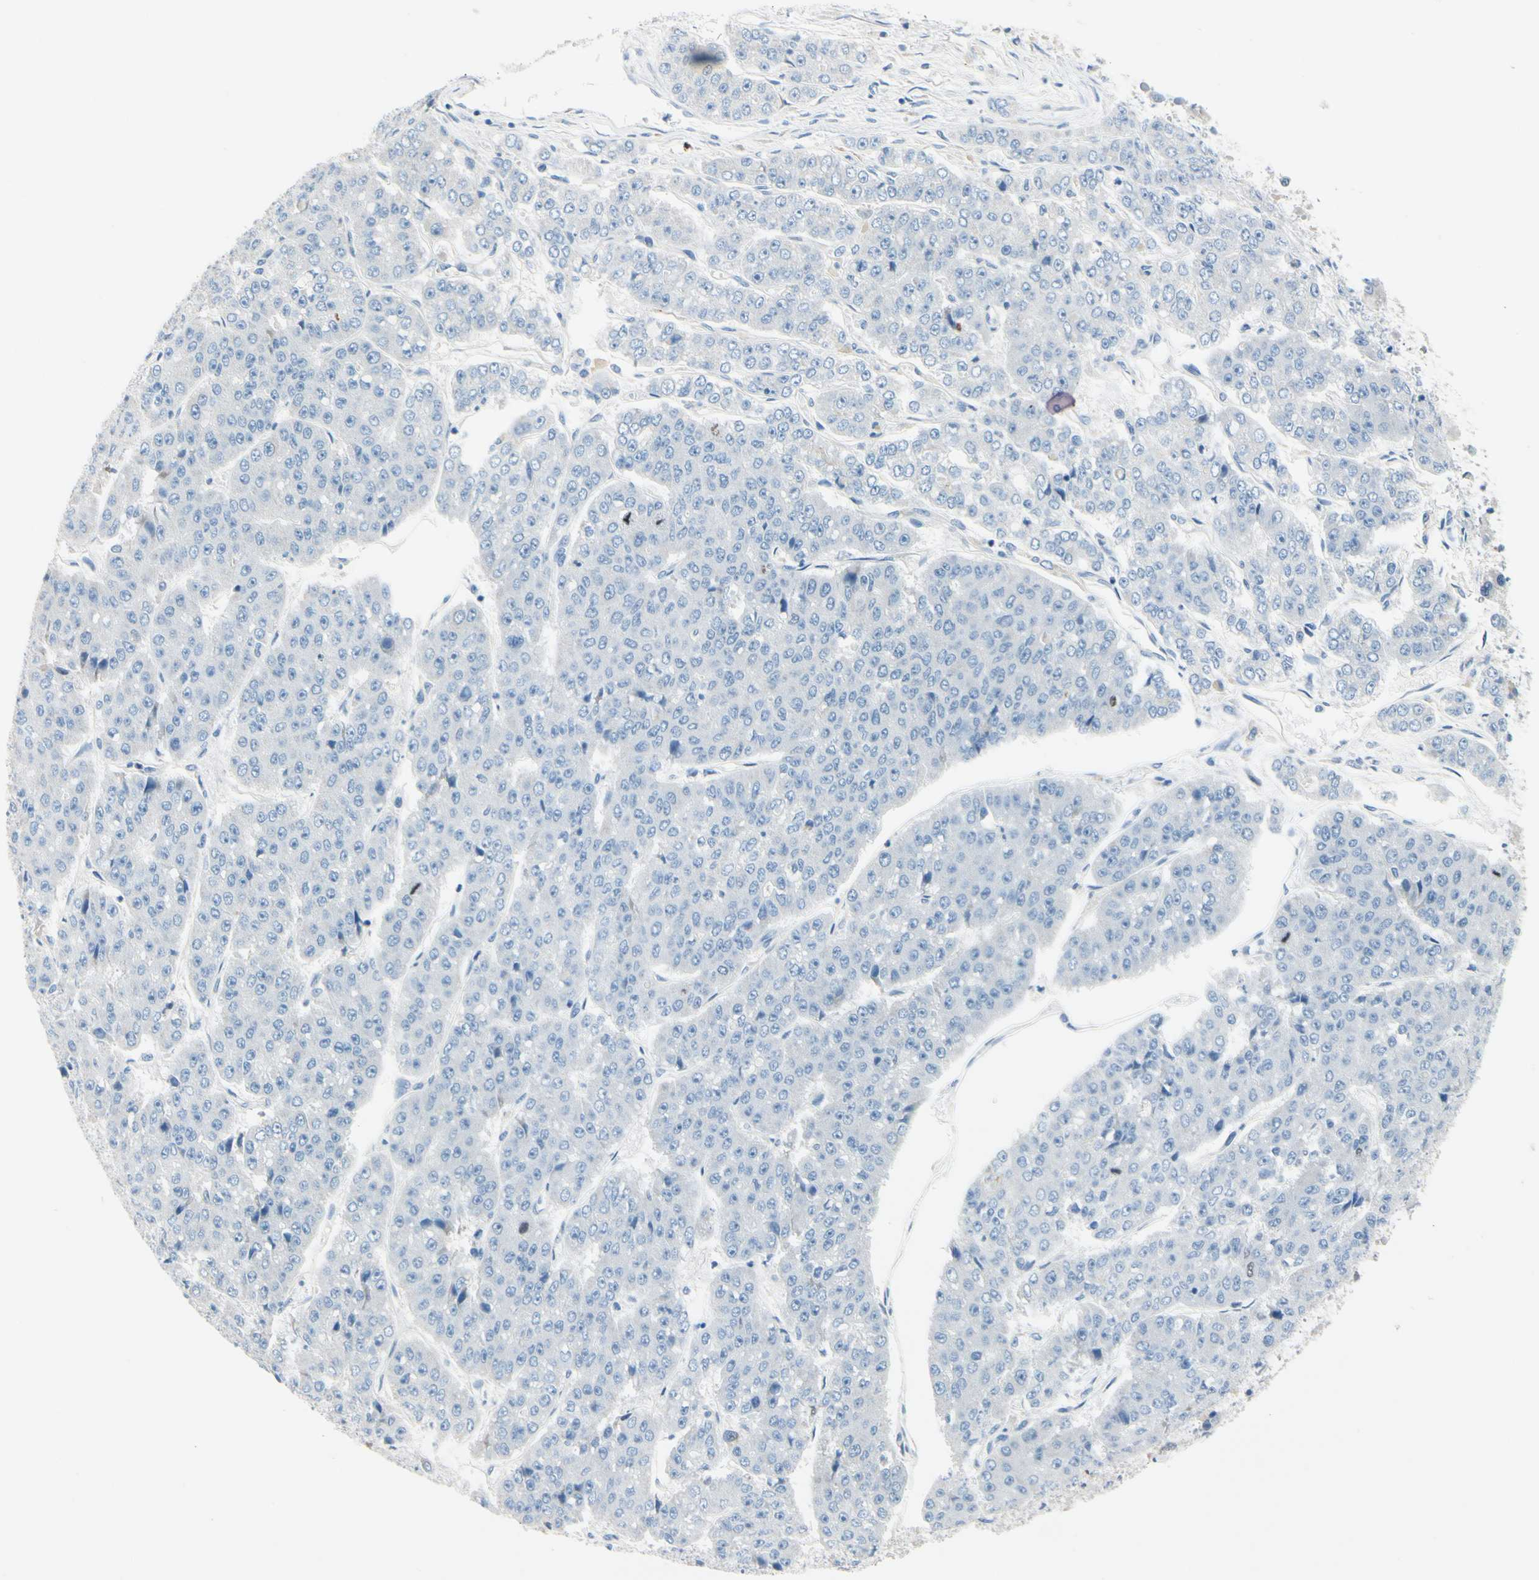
{"staining": {"intensity": "negative", "quantity": "none", "location": "none"}, "tissue": "pancreatic cancer", "cell_type": "Tumor cells", "image_type": "cancer", "snomed": [{"axis": "morphology", "description": "Adenocarcinoma, NOS"}, {"axis": "topography", "description": "Pancreas"}], "caption": "IHC image of neoplastic tissue: human pancreatic cancer stained with DAB (3,3'-diaminobenzidine) reveals no significant protein positivity in tumor cells.", "gene": "CKAP2", "patient": {"sex": "male", "age": 50}}